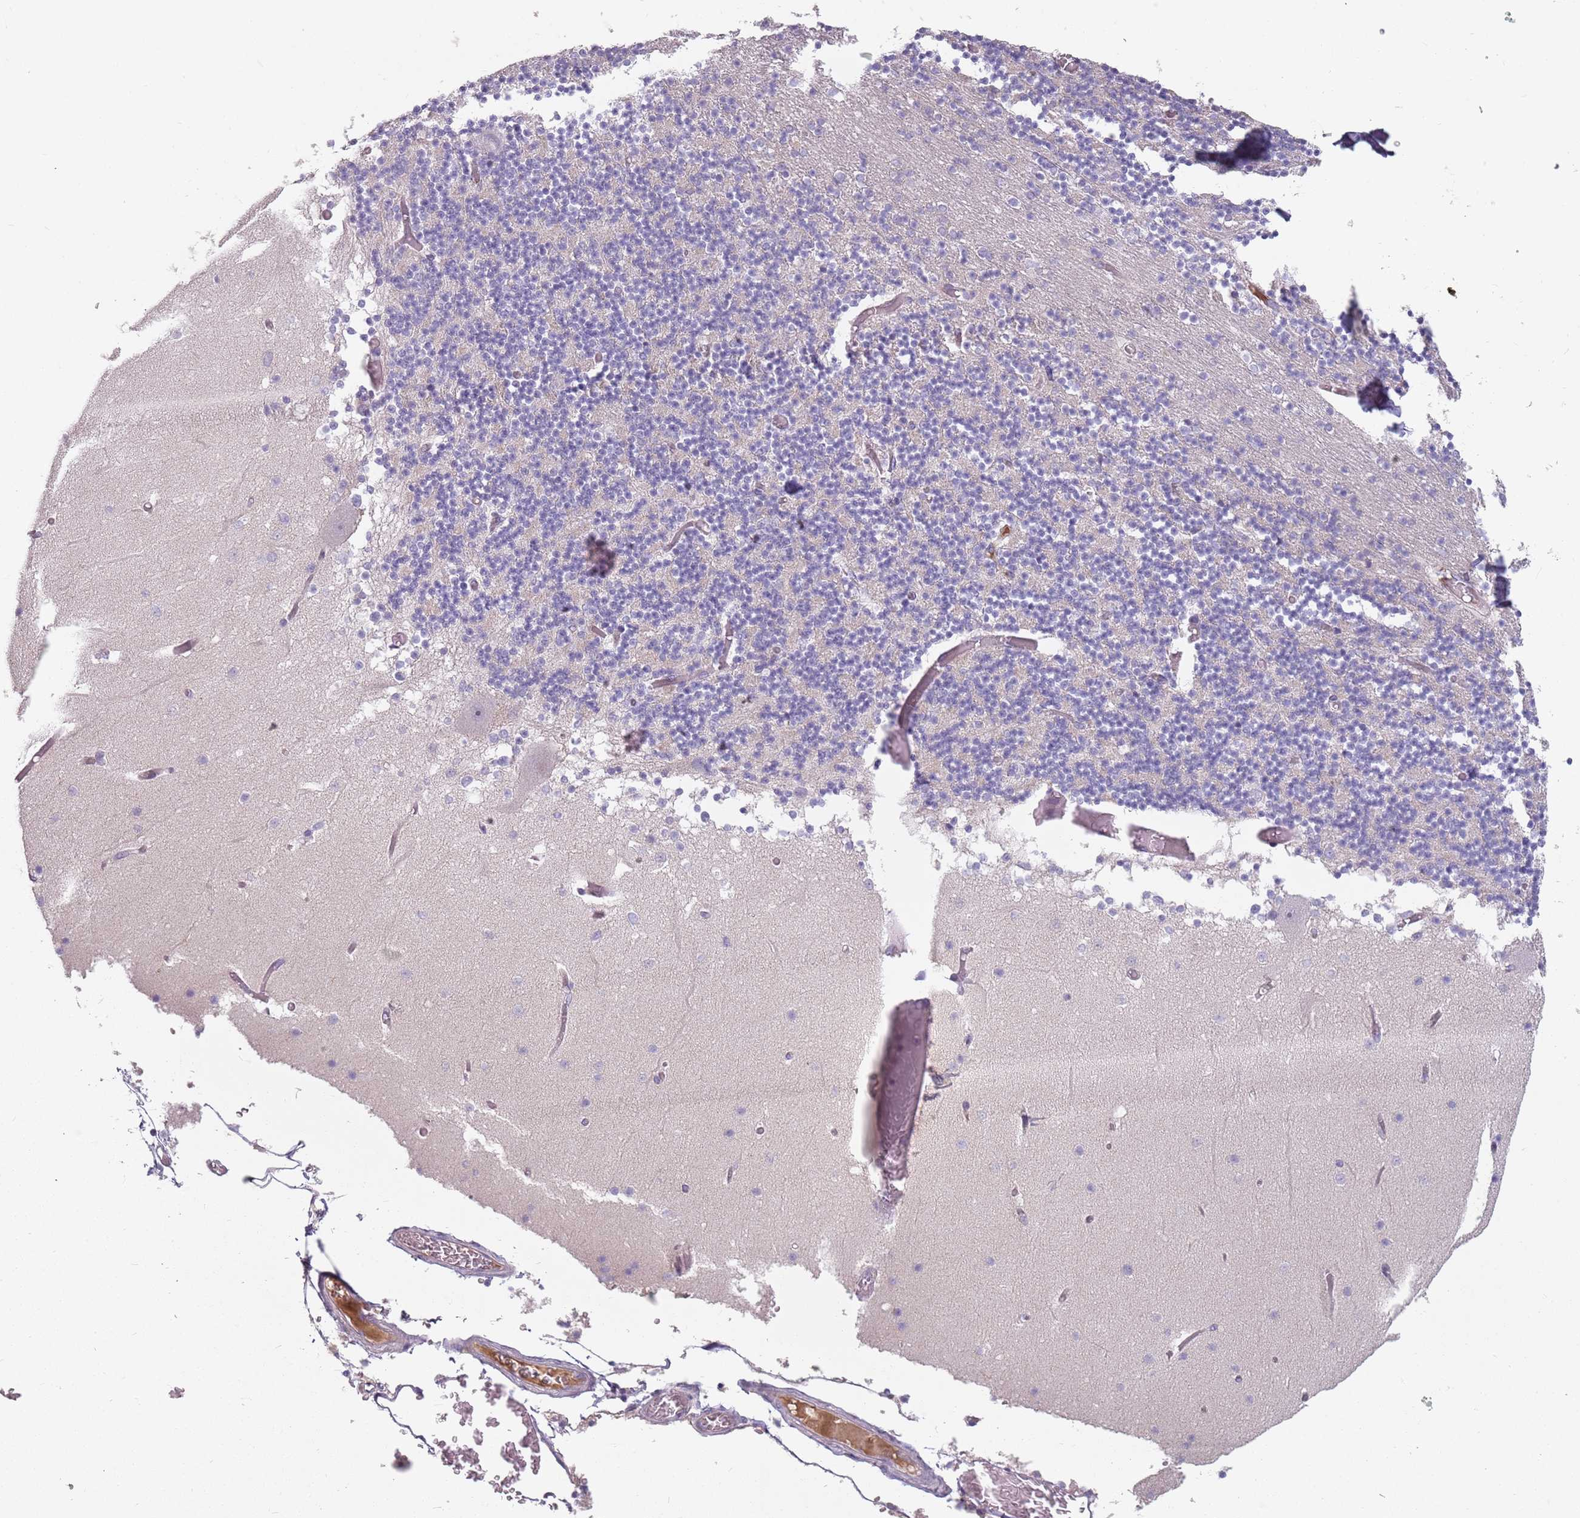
{"staining": {"intensity": "negative", "quantity": "none", "location": "none"}, "tissue": "cerebellum", "cell_type": "Cells in granular layer", "image_type": "normal", "snomed": [{"axis": "morphology", "description": "Normal tissue, NOS"}, {"axis": "topography", "description": "Cerebellum"}], "caption": "Protein analysis of benign cerebellum reveals no significant positivity in cells in granular layer.", "gene": "DDX4", "patient": {"sex": "female", "age": 28}}